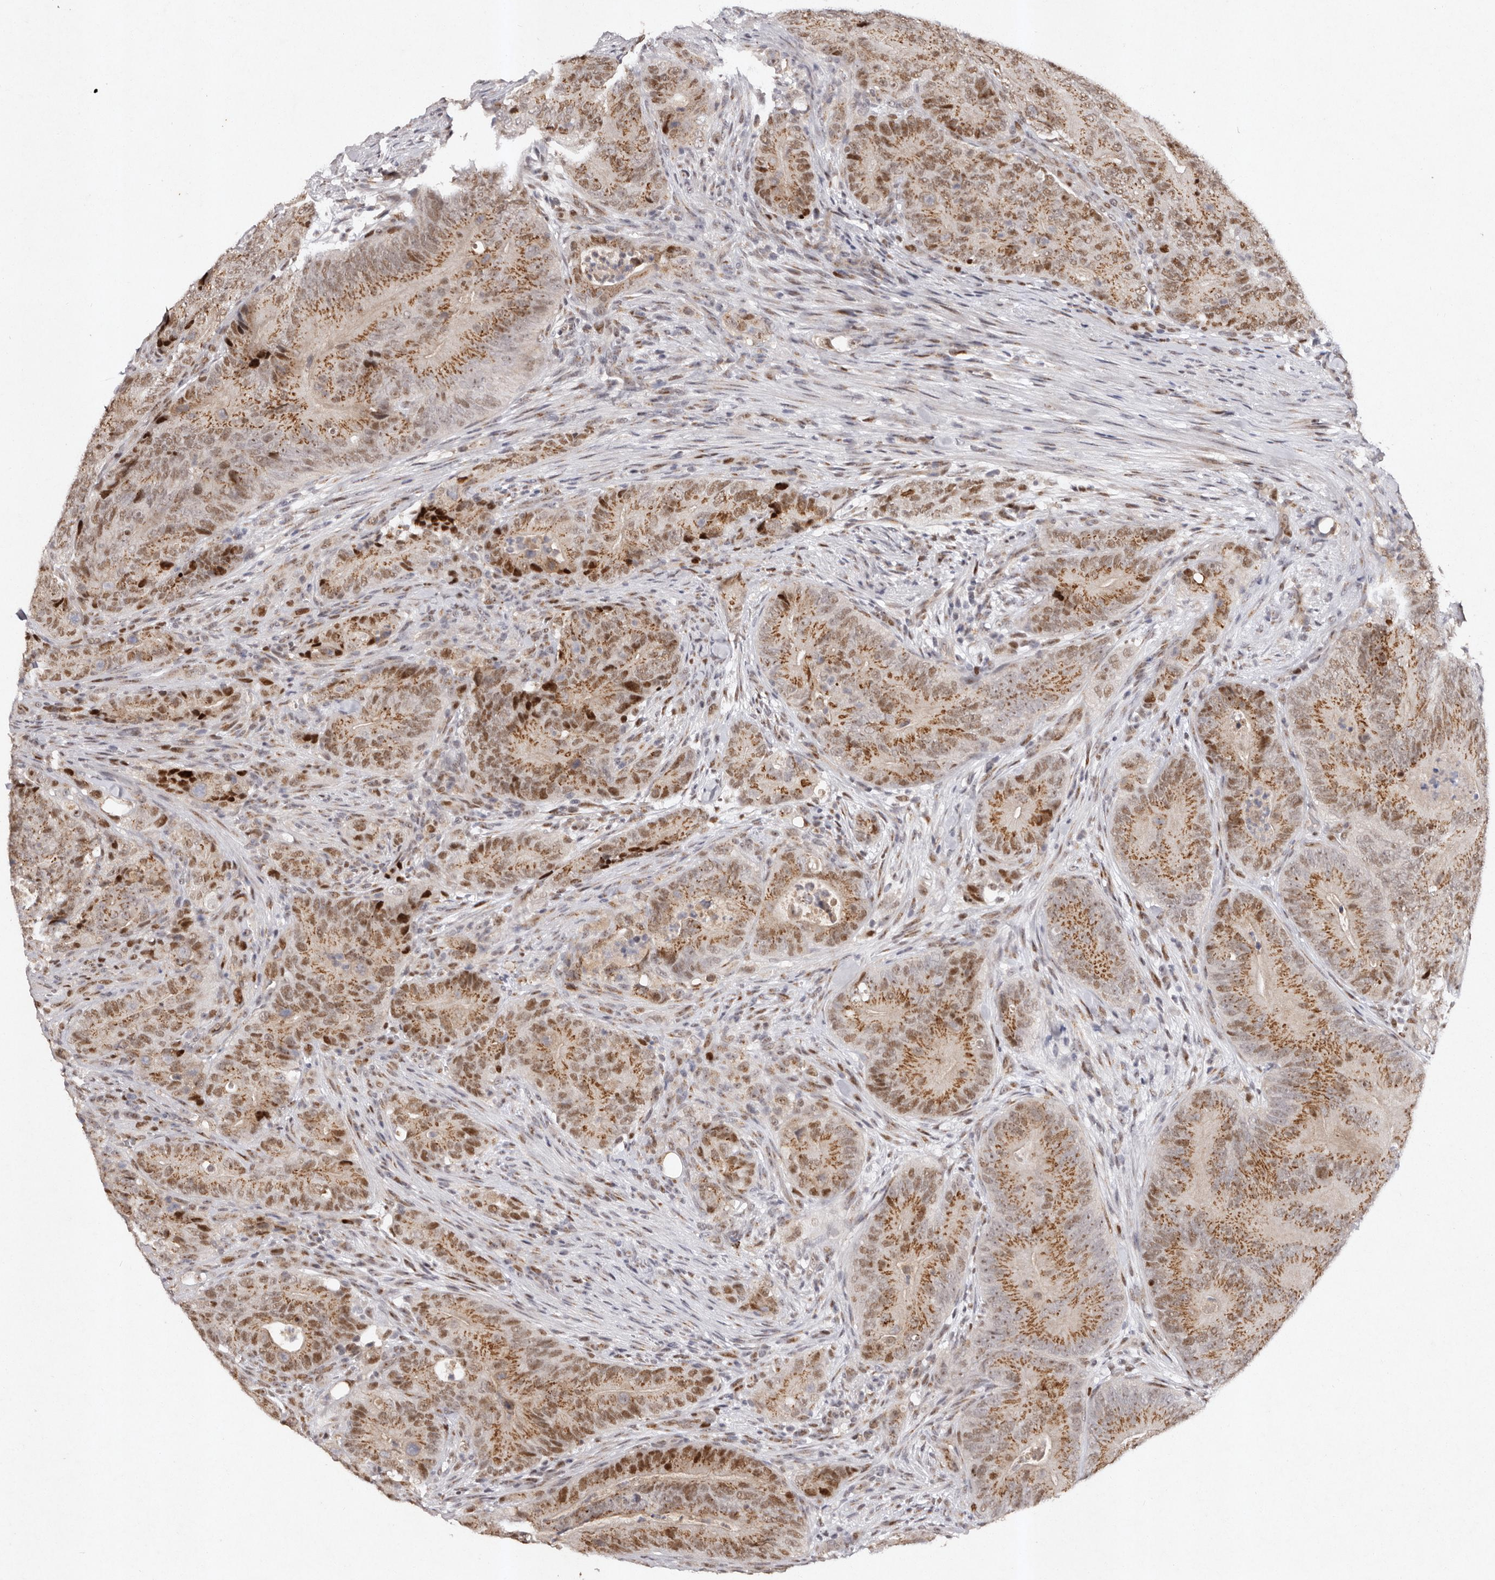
{"staining": {"intensity": "moderate", "quantity": ">75%", "location": "cytoplasmic/membranous,nuclear"}, "tissue": "colorectal cancer", "cell_type": "Tumor cells", "image_type": "cancer", "snomed": [{"axis": "morphology", "description": "Normal tissue, NOS"}, {"axis": "topography", "description": "Colon"}], "caption": "Immunohistochemical staining of colorectal cancer shows medium levels of moderate cytoplasmic/membranous and nuclear protein staining in approximately >75% of tumor cells.", "gene": "KLF7", "patient": {"sex": "female", "age": 82}}